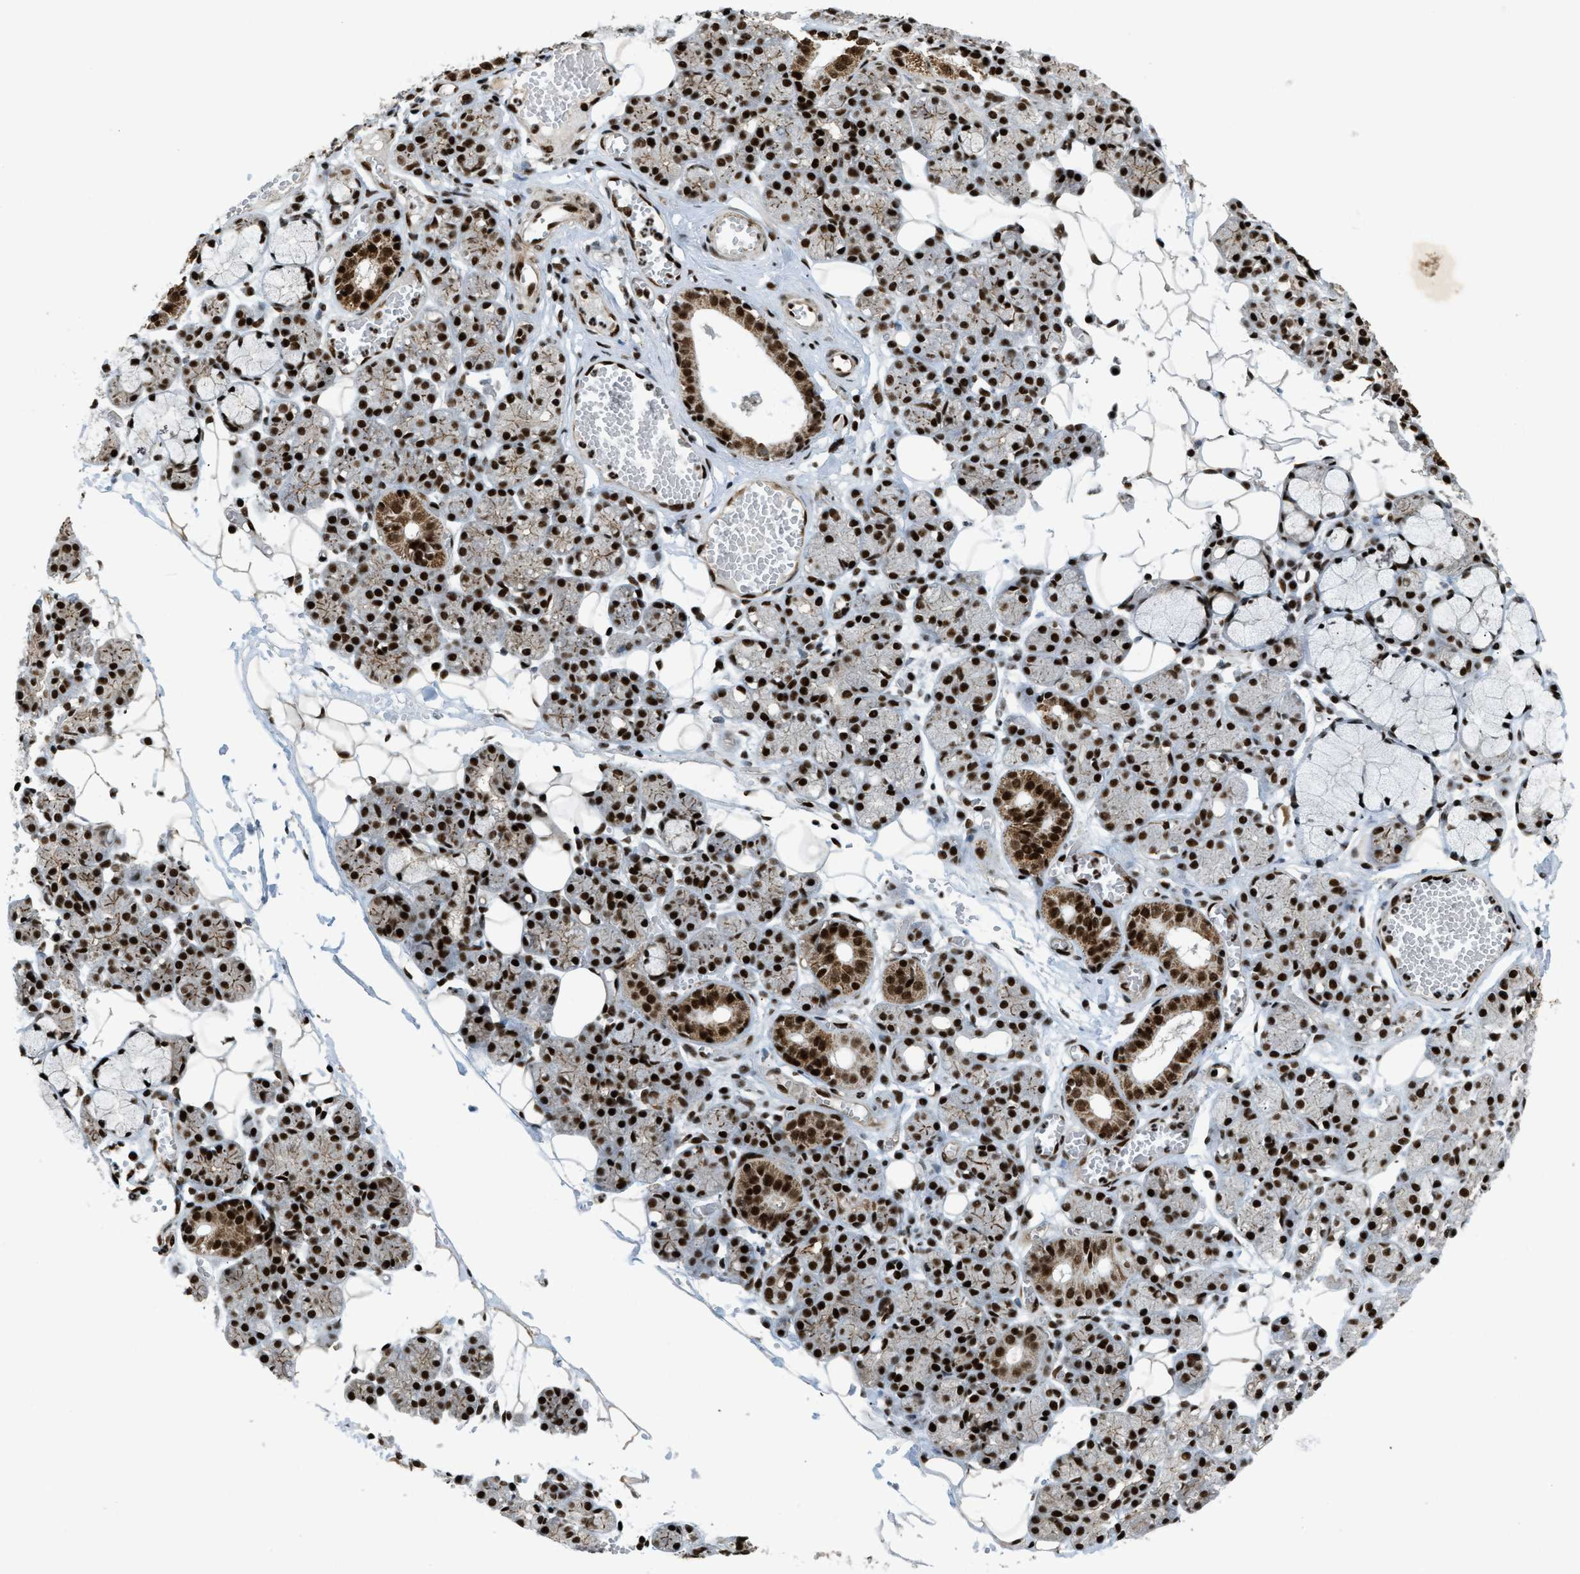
{"staining": {"intensity": "strong", "quantity": ">75%", "location": "cytoplasmic/membranous,nuclear"}, "tissue": "salivary gland", "cell_type": "Glandular cells", "image_type": "normal", "snomed": [{"axis": "morphology", "description": "Normal tissue, NOS"}, {"axis": "topography", "description": "Salivary gland"}], "caption": "Protein expression analysis of benign salivary gland demonstrates strong cytoplasmic/membranous,nuclear expression in approximately >75% of glandular cells.", "gene": "GABPB1", "patient": {"sex": "male", "age": 63}}